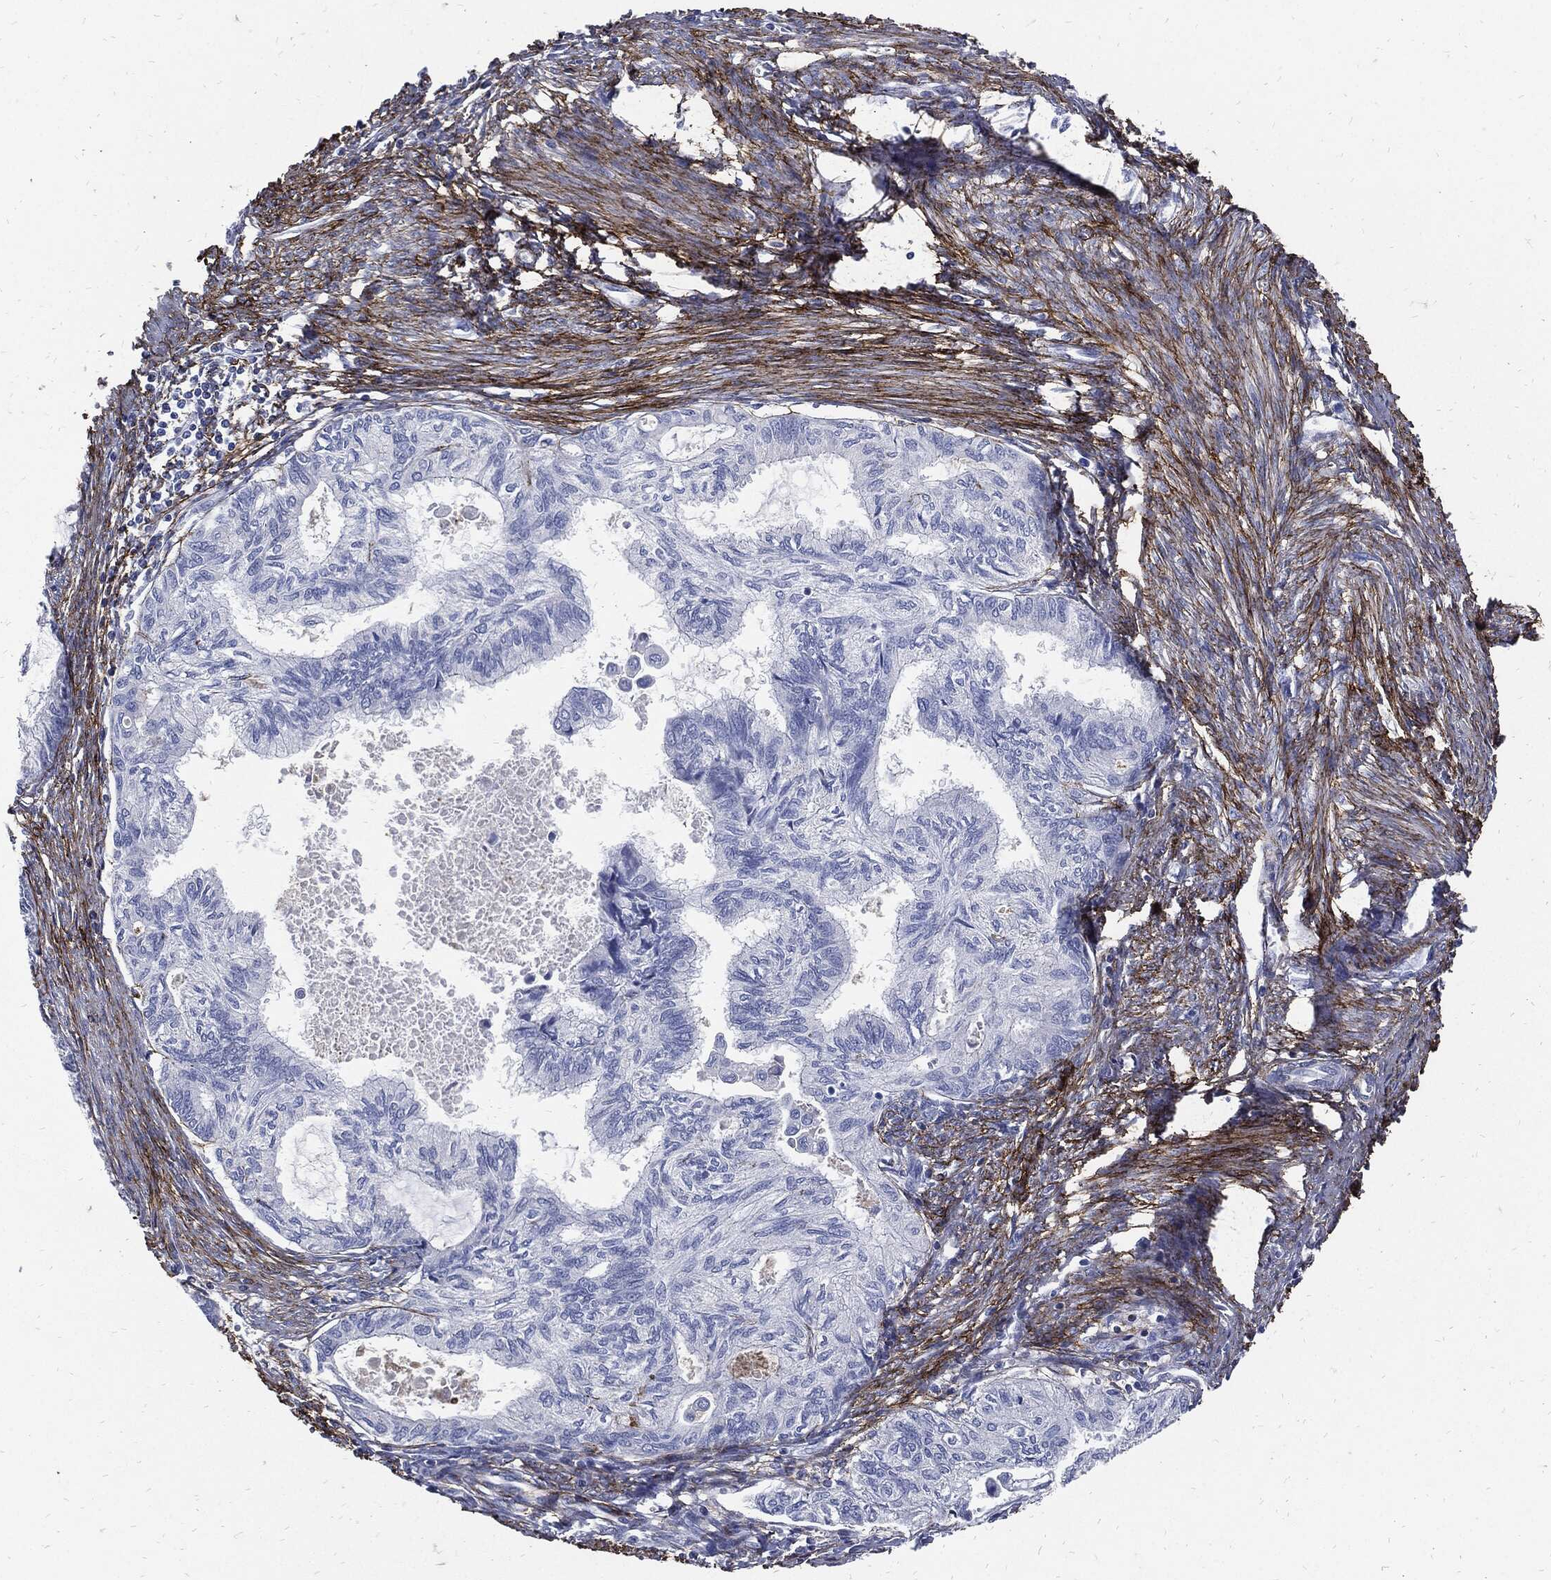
{"staining": {"intensity": "negative", "quantity": "none", "location": "none"}, "tissue": "endometrial cancer", "cell_type": "Tumor cells", "image_type": "cancer", "snomed": [{"axis": "morphology", "description": "Adenocarcinoma, NOS"}, {"axis": "topography", "description": "Endometrium"}], "caption": "This micrograph is of endometrial cancer (adenocarcinoma) stained with immunohistochemistry to label a protein in brown with the nuclei are counter-stained blue. There is no staining in tumor cells.", "gene": "FBN1", "patient": {"sex": "female", "age": 86}}